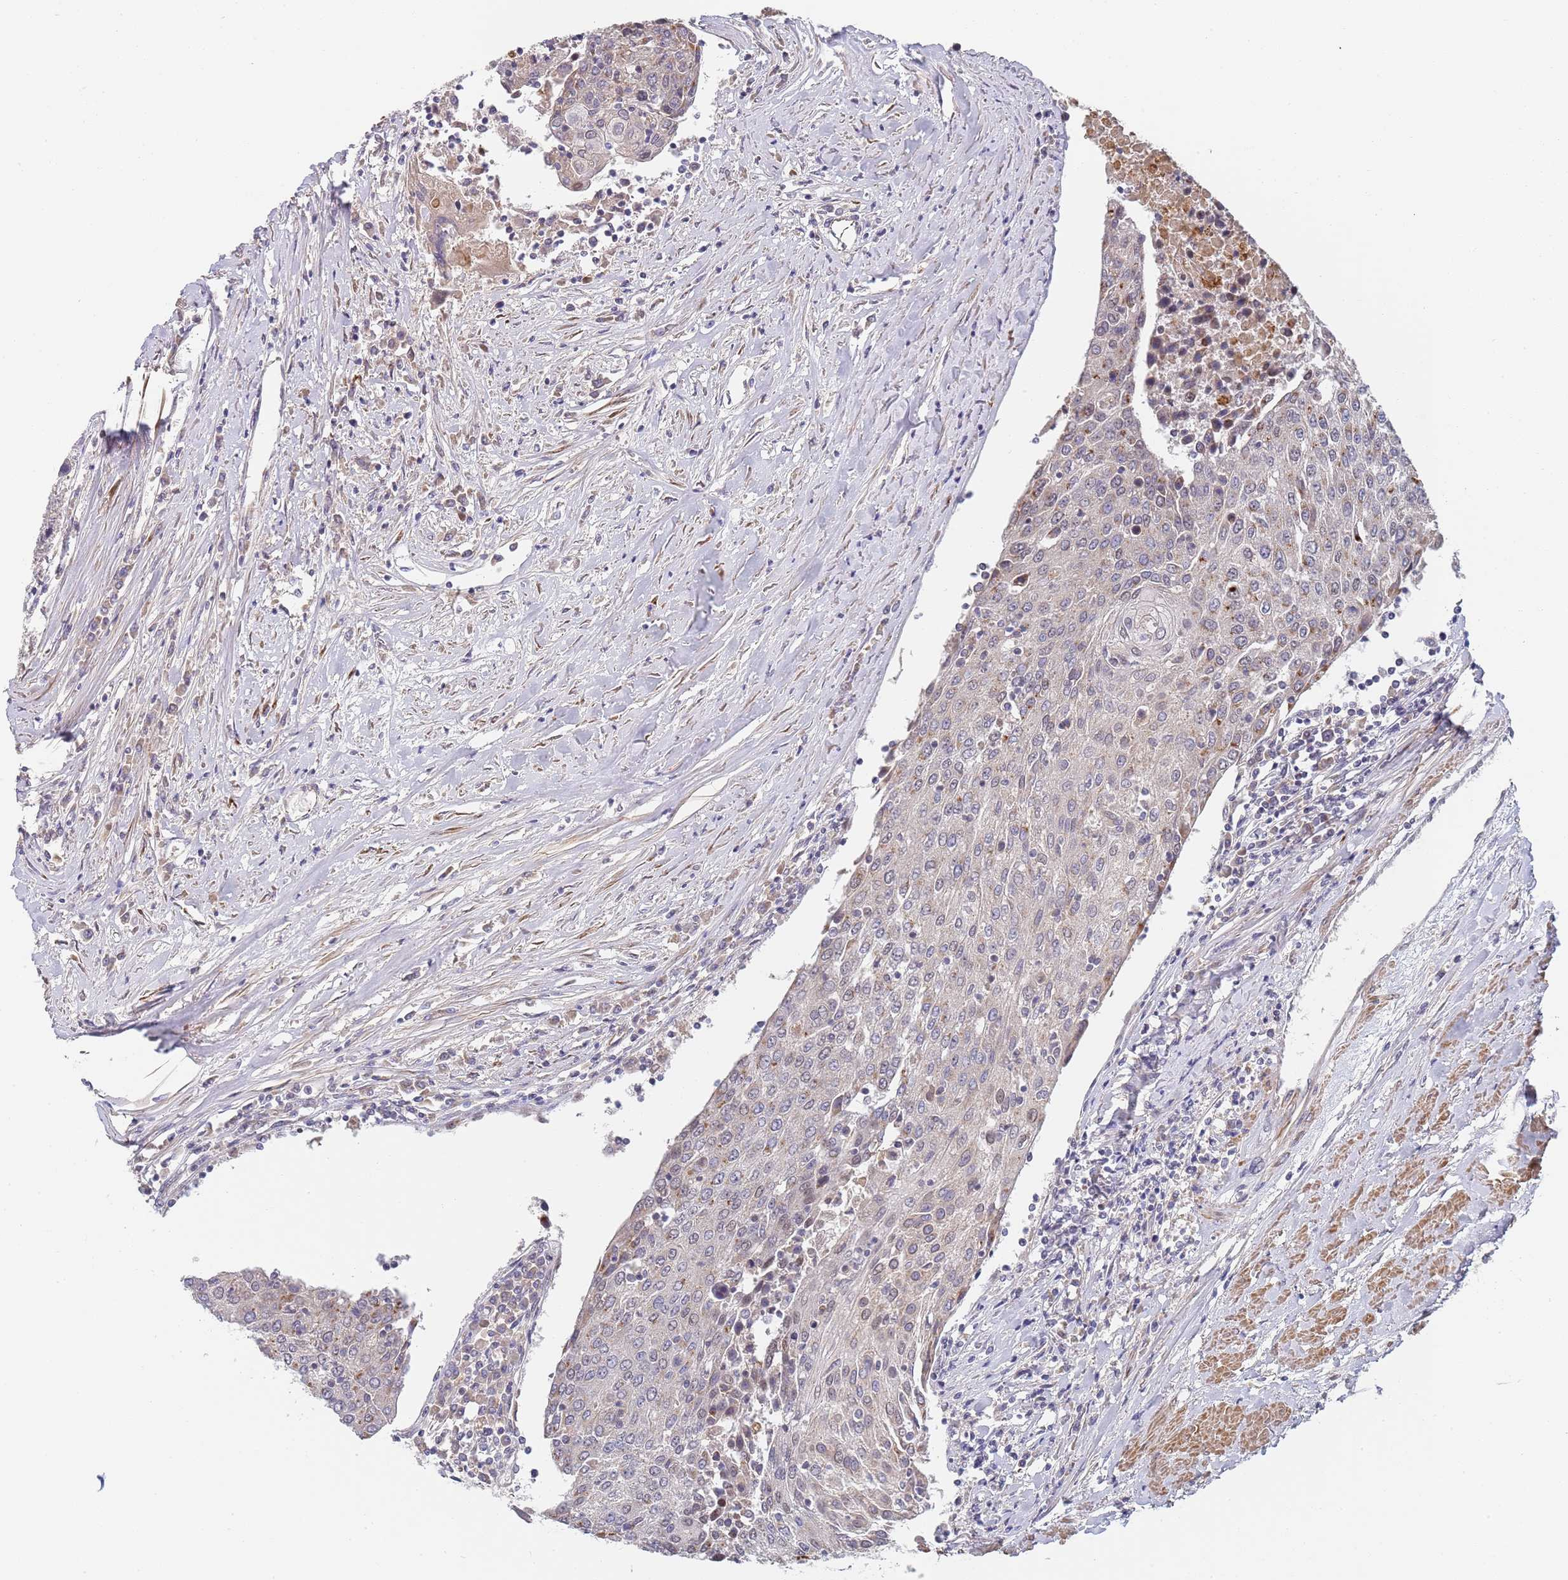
{"staining": {"intensity": "weak", "quantity": "25%-75%", "location": "cytoplasmic/membranous"}, "tissue": "urothelial cancer", "cell_type": "Tumor cells", "image_type": "cancer", "snomed": [{"axis": "morphology", "description": "Urothelial carcinoma, High grade"}, {"axis": "topography", "description": "Urinary bladder"}], "caption": "DAB (3,3'-diaminobenzidine) immunohistochemical staining of human urothelial cancer exhibits weak cytoplasmic/membranous protein expression in approximately 25%-75% of tumor cells.", "gene": "B4GALT4", "patient": {"sex": "female", "age": 85}}